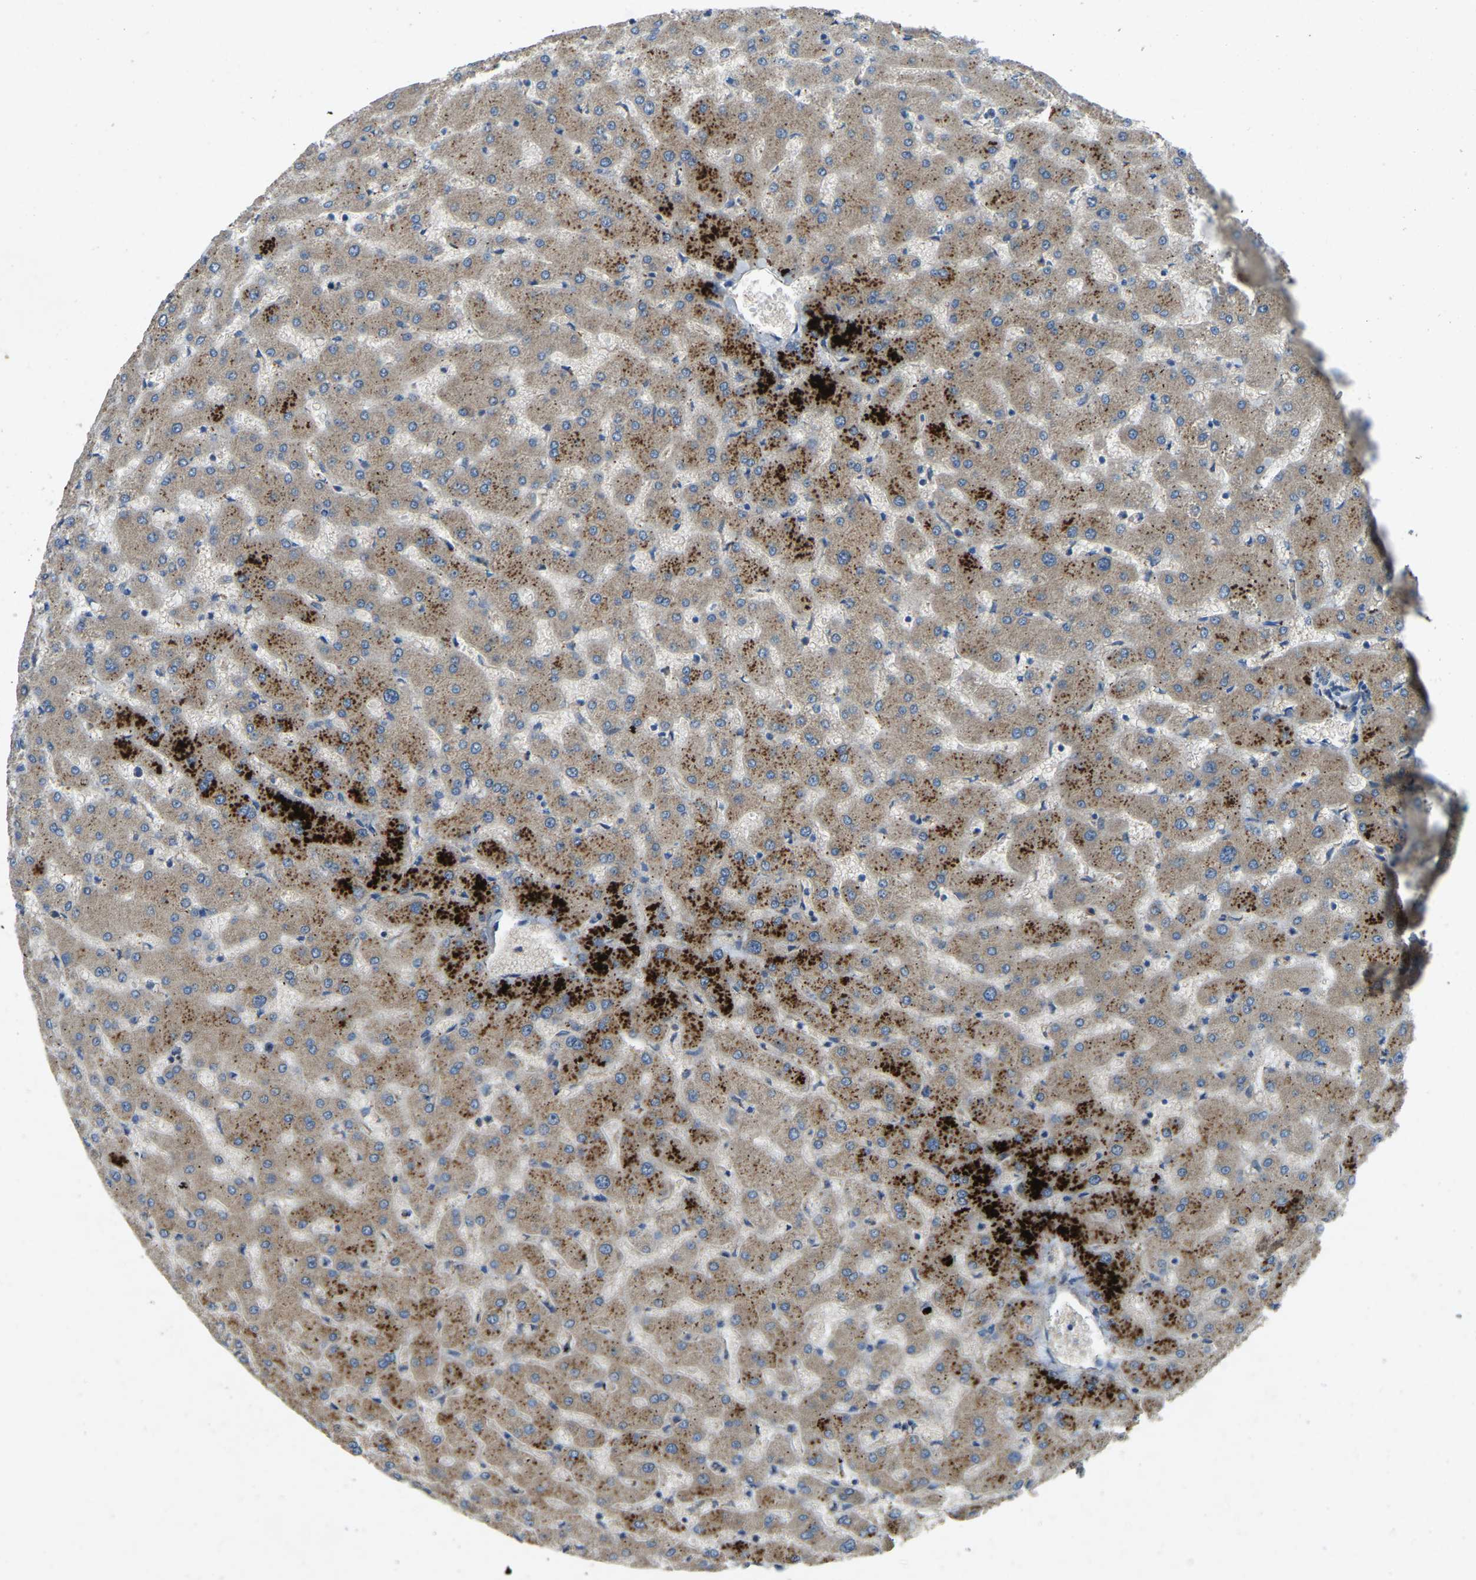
{"staining": {"intensity": "weak", "quantity": "25%-75%", "location": "cytoplasmic/membranous"}, "tissue": "liver", "cell_type": "Cholangiocytes", "image_type": "normal", "snomed": [{"axis": "morphology", "description": "Normal tissue, NOS"}, {"axis": "topography", "description": "Liver"}], "caption": "Benign liver exhibits weak cytoplasmic/membranous expression in about 25%-75% of cholangiocytes, visualized by immunohistochemistry. Nuclei are stained in blue.", "gene": "ATP8B1", "patient": {"sex": "female", "age": 63}}